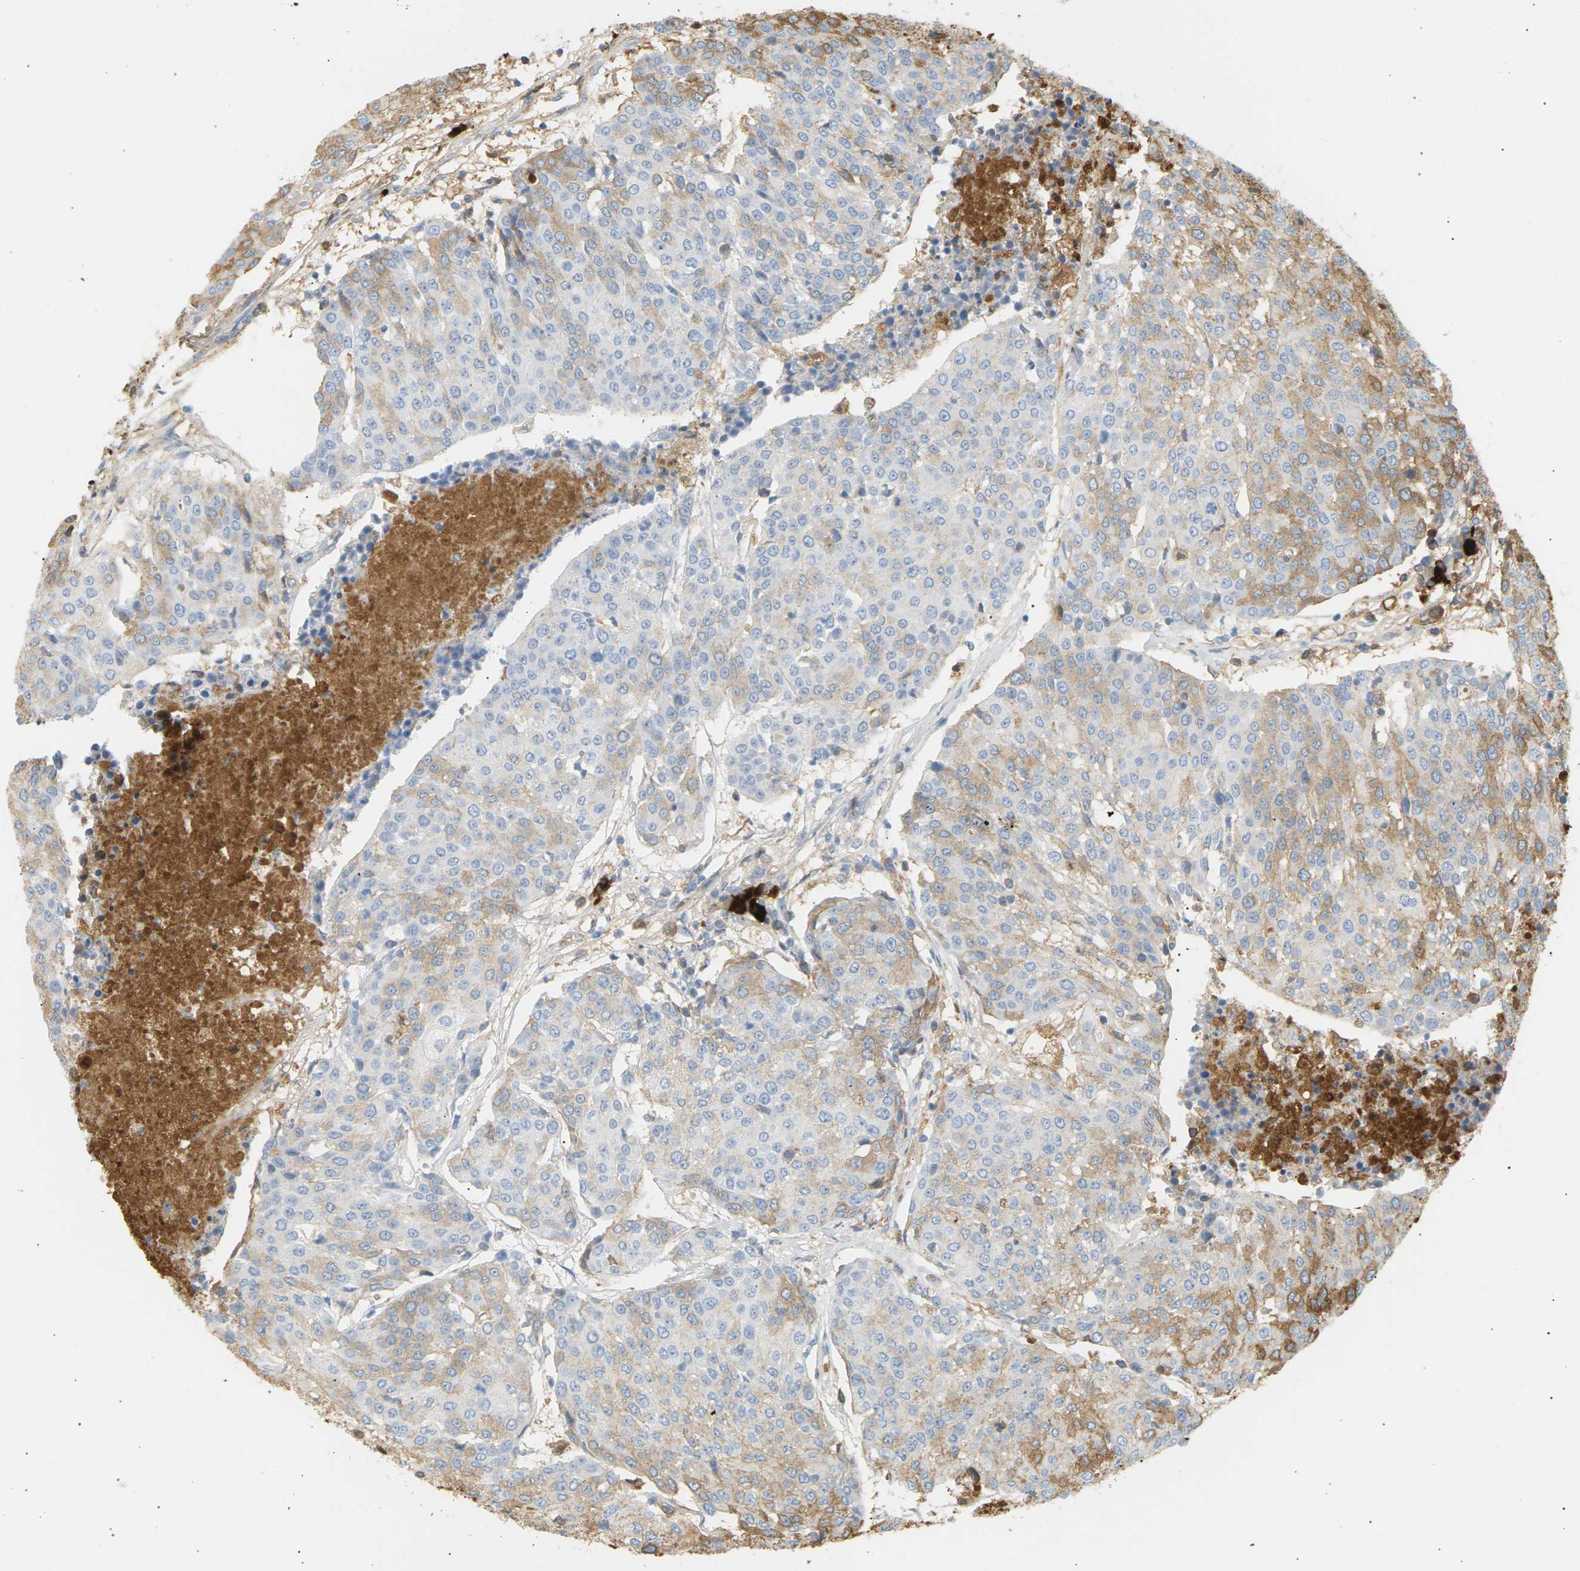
{"staining": {"intensity": "weak", "quantity": "<25%", "location": "cytoplasmic/membranous"}, "tissue": "urothelial cancer", "cell_type": "Tumor cells", "image_type": "cancer", "snomed": [{"axis": "morphology", "description": "Urothelial carcinoma, High grade"}, {"axis": "topography", "description": "Urinary bladder"}], "caption": "Histopathology image shows no protein positivity in tumor cells of urothelial cancer tissue.", "gene": "IGLC3", "patient": {"sex": "female", "age": 85}}